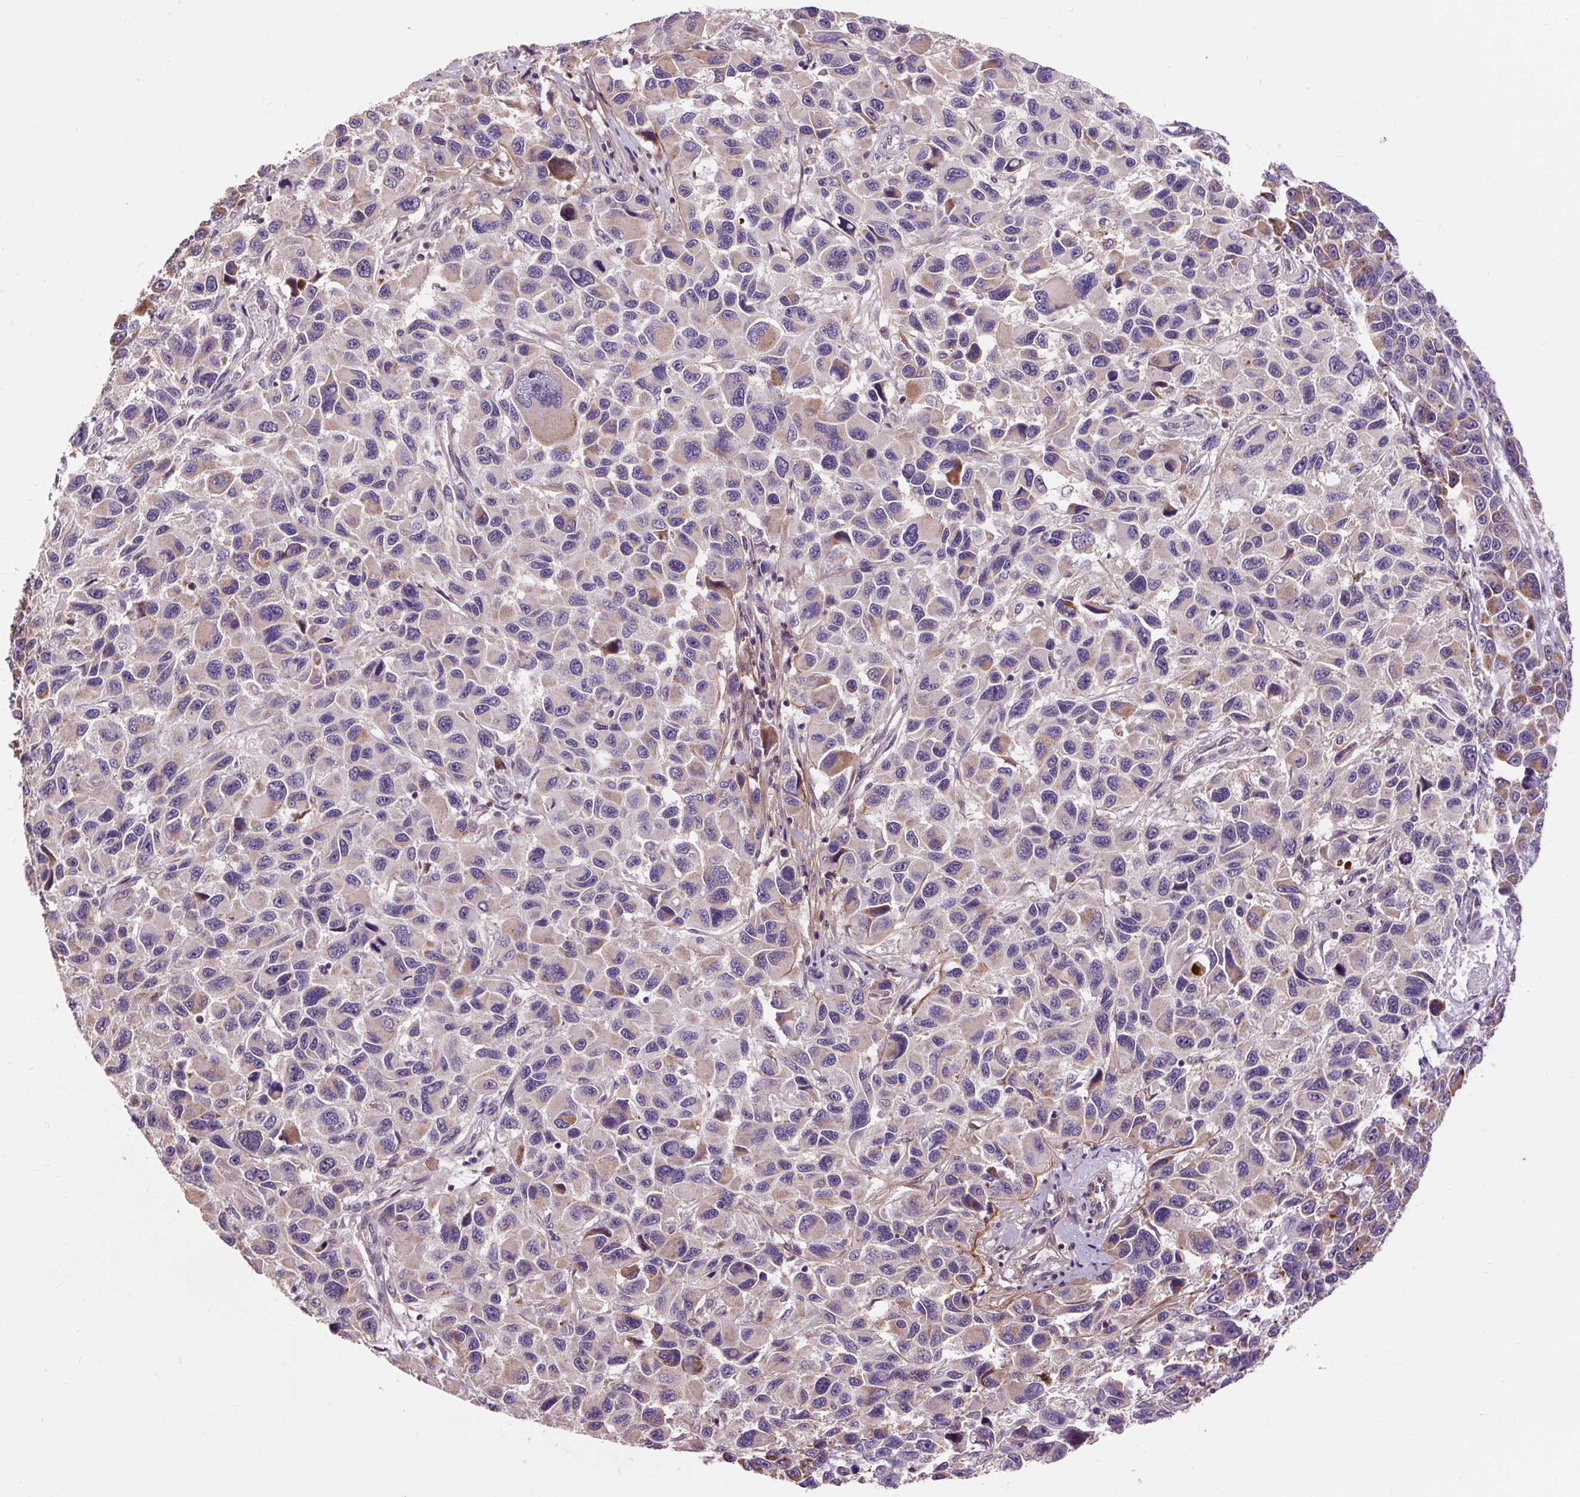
{"staining": {"intensity": "moderate", "quantity": "25%-75%", "location": "cytoplasmic/membranous,nuclear"}, "tissue": "melanoma", "cell_type": "Tumor cells", "image_type": "cancer", "snomed": [{"axis": "morphology", "description": "Malignant melanoma, NOS"}, {"axis": "topography", "description": "Skin"}], "caption": "Immunohistochemical staining of human malignant melanoma shows medium levels of moderate cytoplasmic/membranous and nuclear protein expression in about 25%-75% of tumor cells.", "gene": "PRIMPOL", "patient": {"sex": "male", "age": 53}}